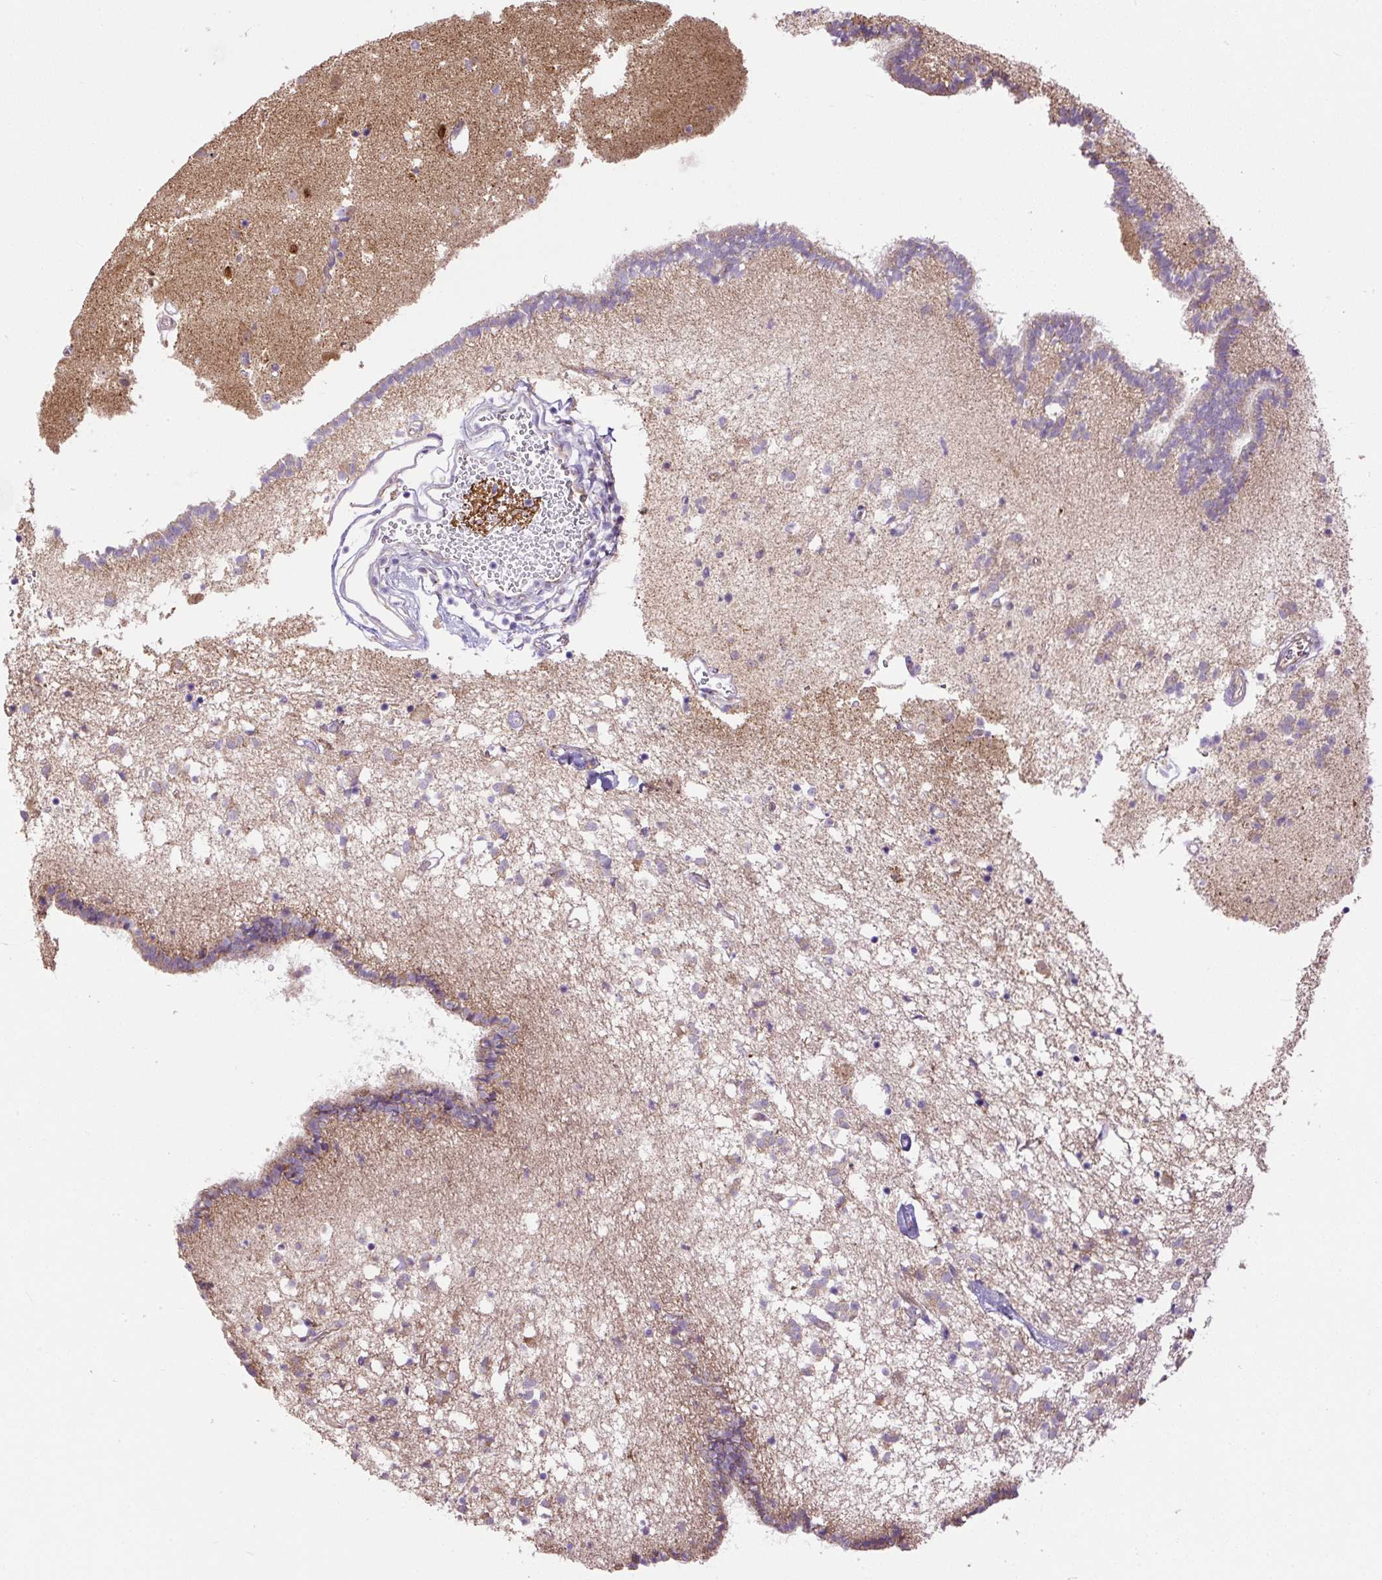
{"staining": {"intensity": "moderate", "quantity": "<25%", "location": "cytoplasmic/membranous,nuclear"}, "tissue": "caudate", "cell_type": "Glial cells", "image_type": "normal", "snomed": [{"axis": "morphology", "description": "Normal tissue, NOS"}, {"axis": "topography", "description": "Lateral ventricle wall"}], "caption": "IHC (DAB) staining of normal human caudate demonstrates moderate cytoplasmic/membranous,nuclear protein positivity in about <25% of glial cells.", "gene": "PPME1", "patient": {"sex": "male", "age": 58}}